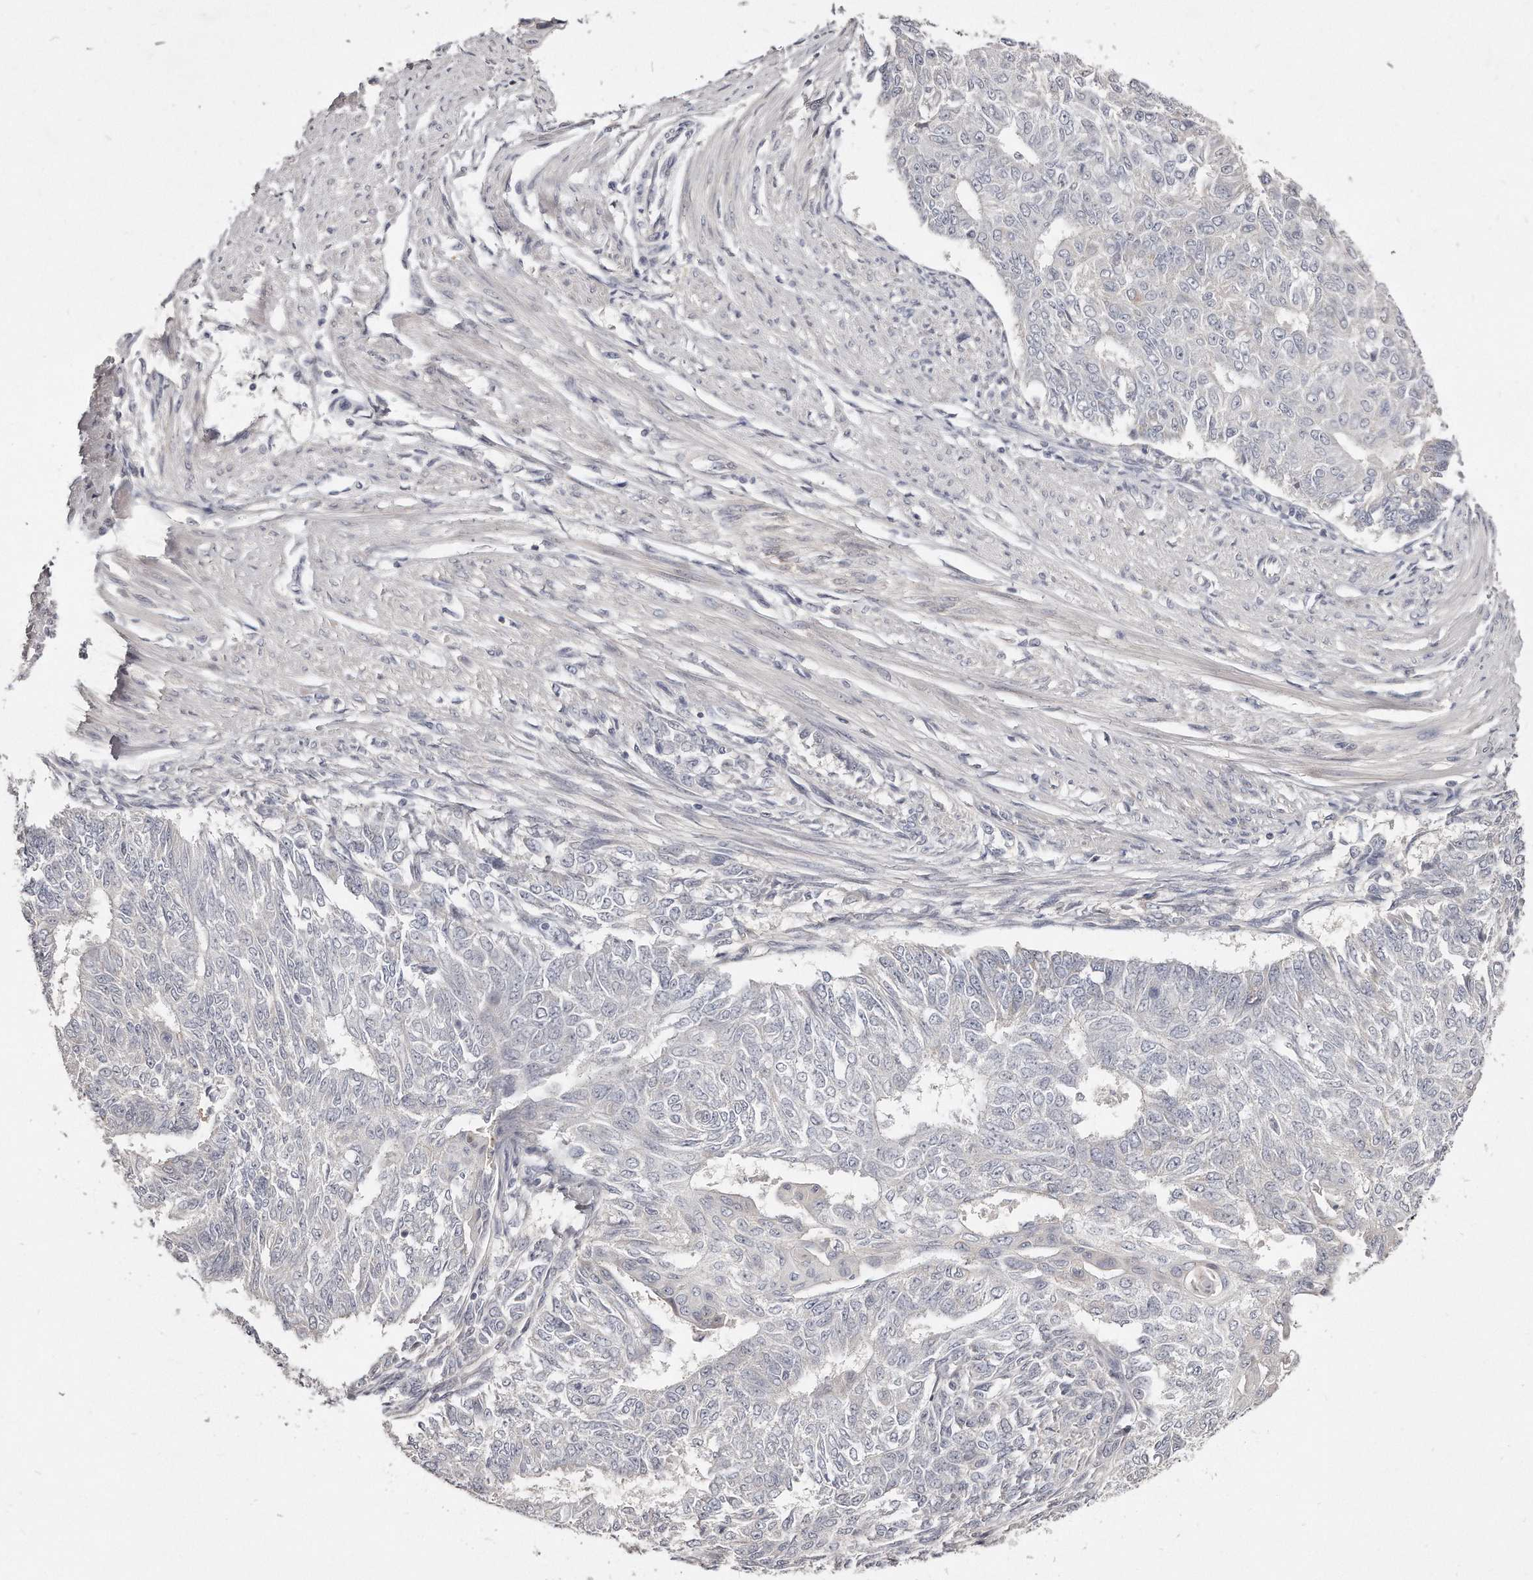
{"staining": {"intensity": "negative", "quantity": "none", "location": "none"}, "tissue": "endometrial cancer", "cell_type": "Tumor cells", "image_type": "cancer", "snomed": [{"axis": "morphology", "description": "Adenocarcinoma, NOS"}, {"axis": "topography", "description": "Endometrium"}], "caption": "Immunohistochemistry photomicrograph of neoplastic tissue: adenocarcinoma (endometrial) stained with DAB (3,3'-diaminobenzidine) demonstrates no significant protein positivity in tumor cells.", "gene": "TTLL4", "patient": {"sex": "female", "age": 32}}